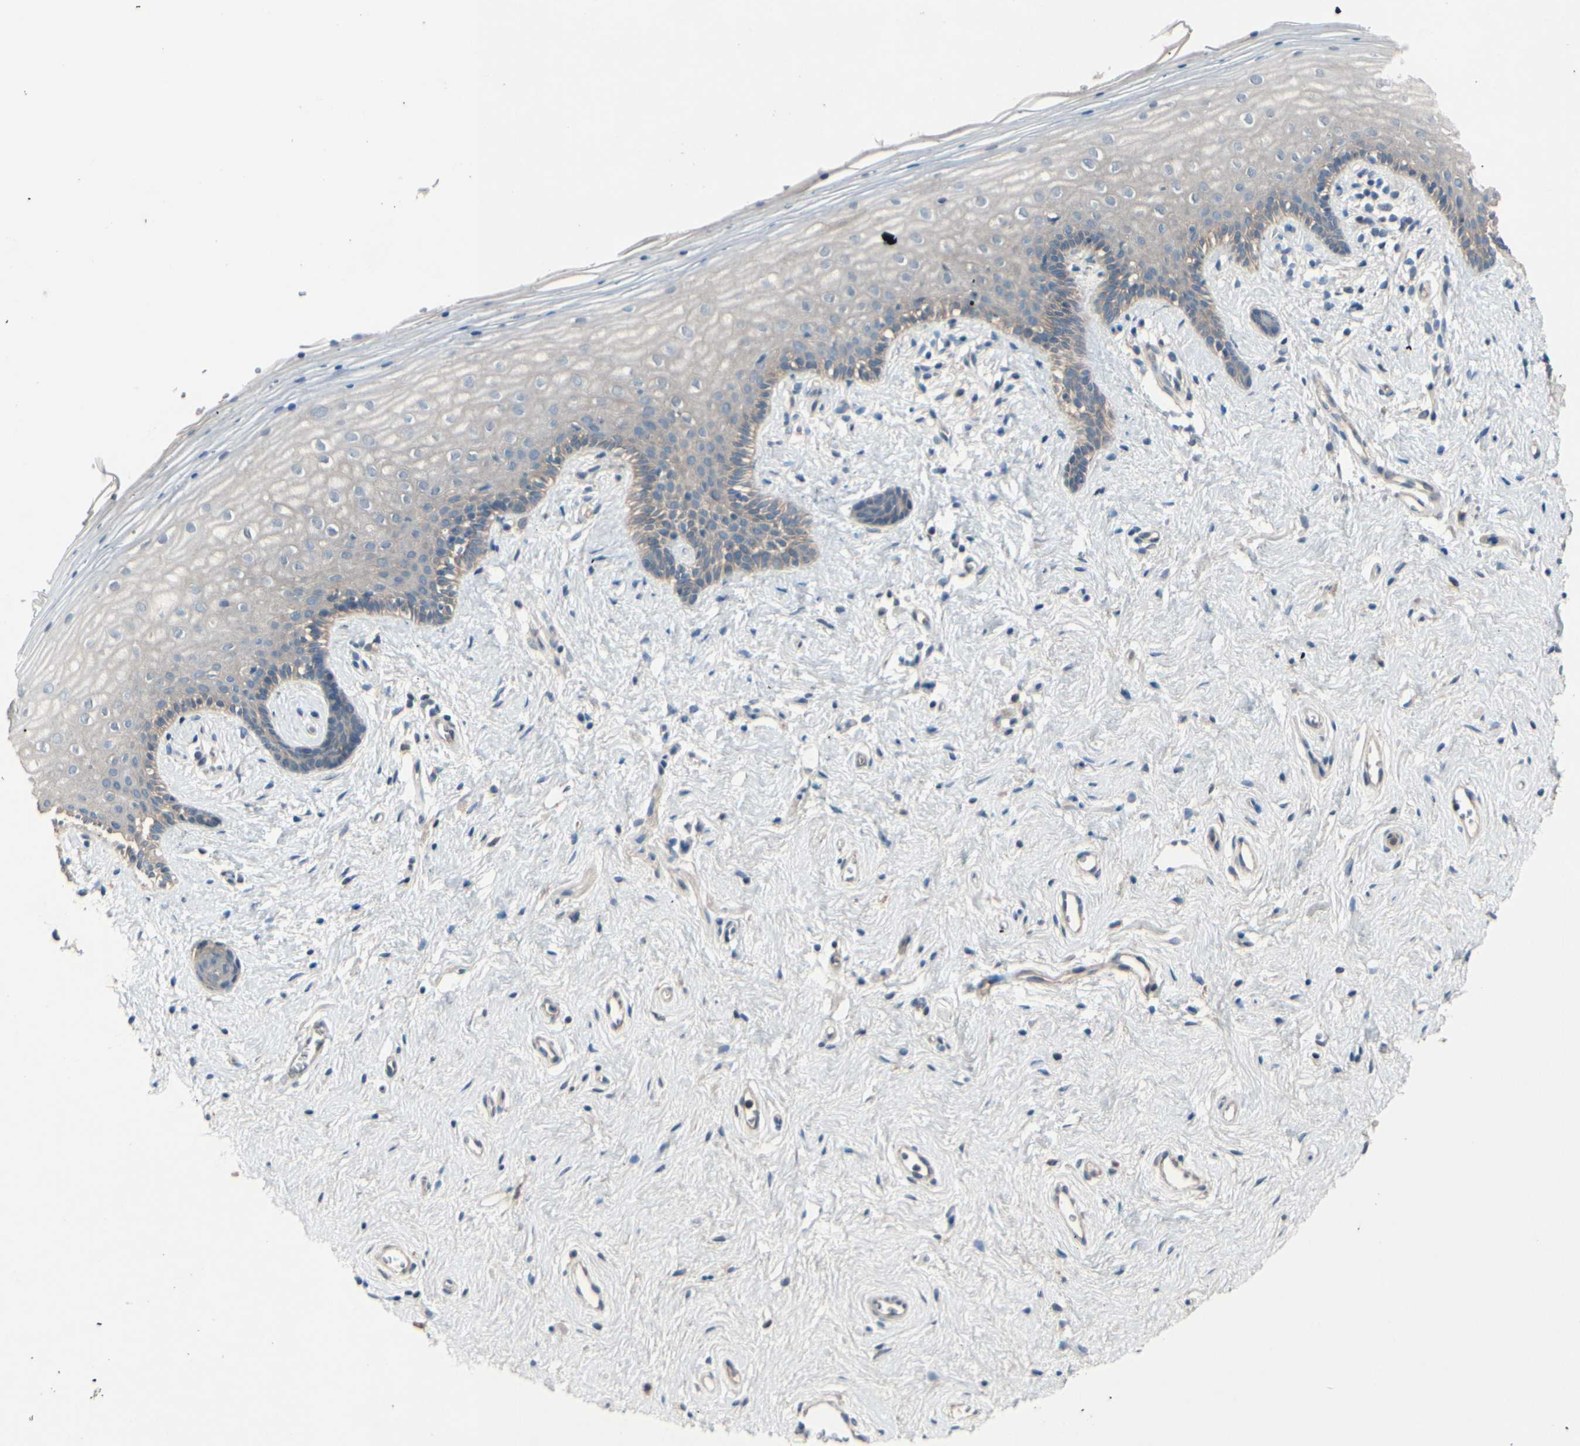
{"staining": {"intensity": "weak", "quantity": "25%-75%", "location": "cytoplasmic/membranous"}, "tissue": "vagina", "cell_type": "Squamous epithelial cells", "image_type": "normal", "snomed": [{"axis": "morphology", "description": "Normal tissue, NOS"}, {"axis": "topography", "description": "Vagina"}], "caption": "Immunohistochemical staining of unremarkable vagina demonstrates low levels of weak cytoplasmic/membranous positivity in about 25%-75% of squamous epithelial cells. (DAB = brown stain, brightfield microscopy at high magnification).", "gene": "ICAM5", "patient": {"sex": "female", "age": 44}}